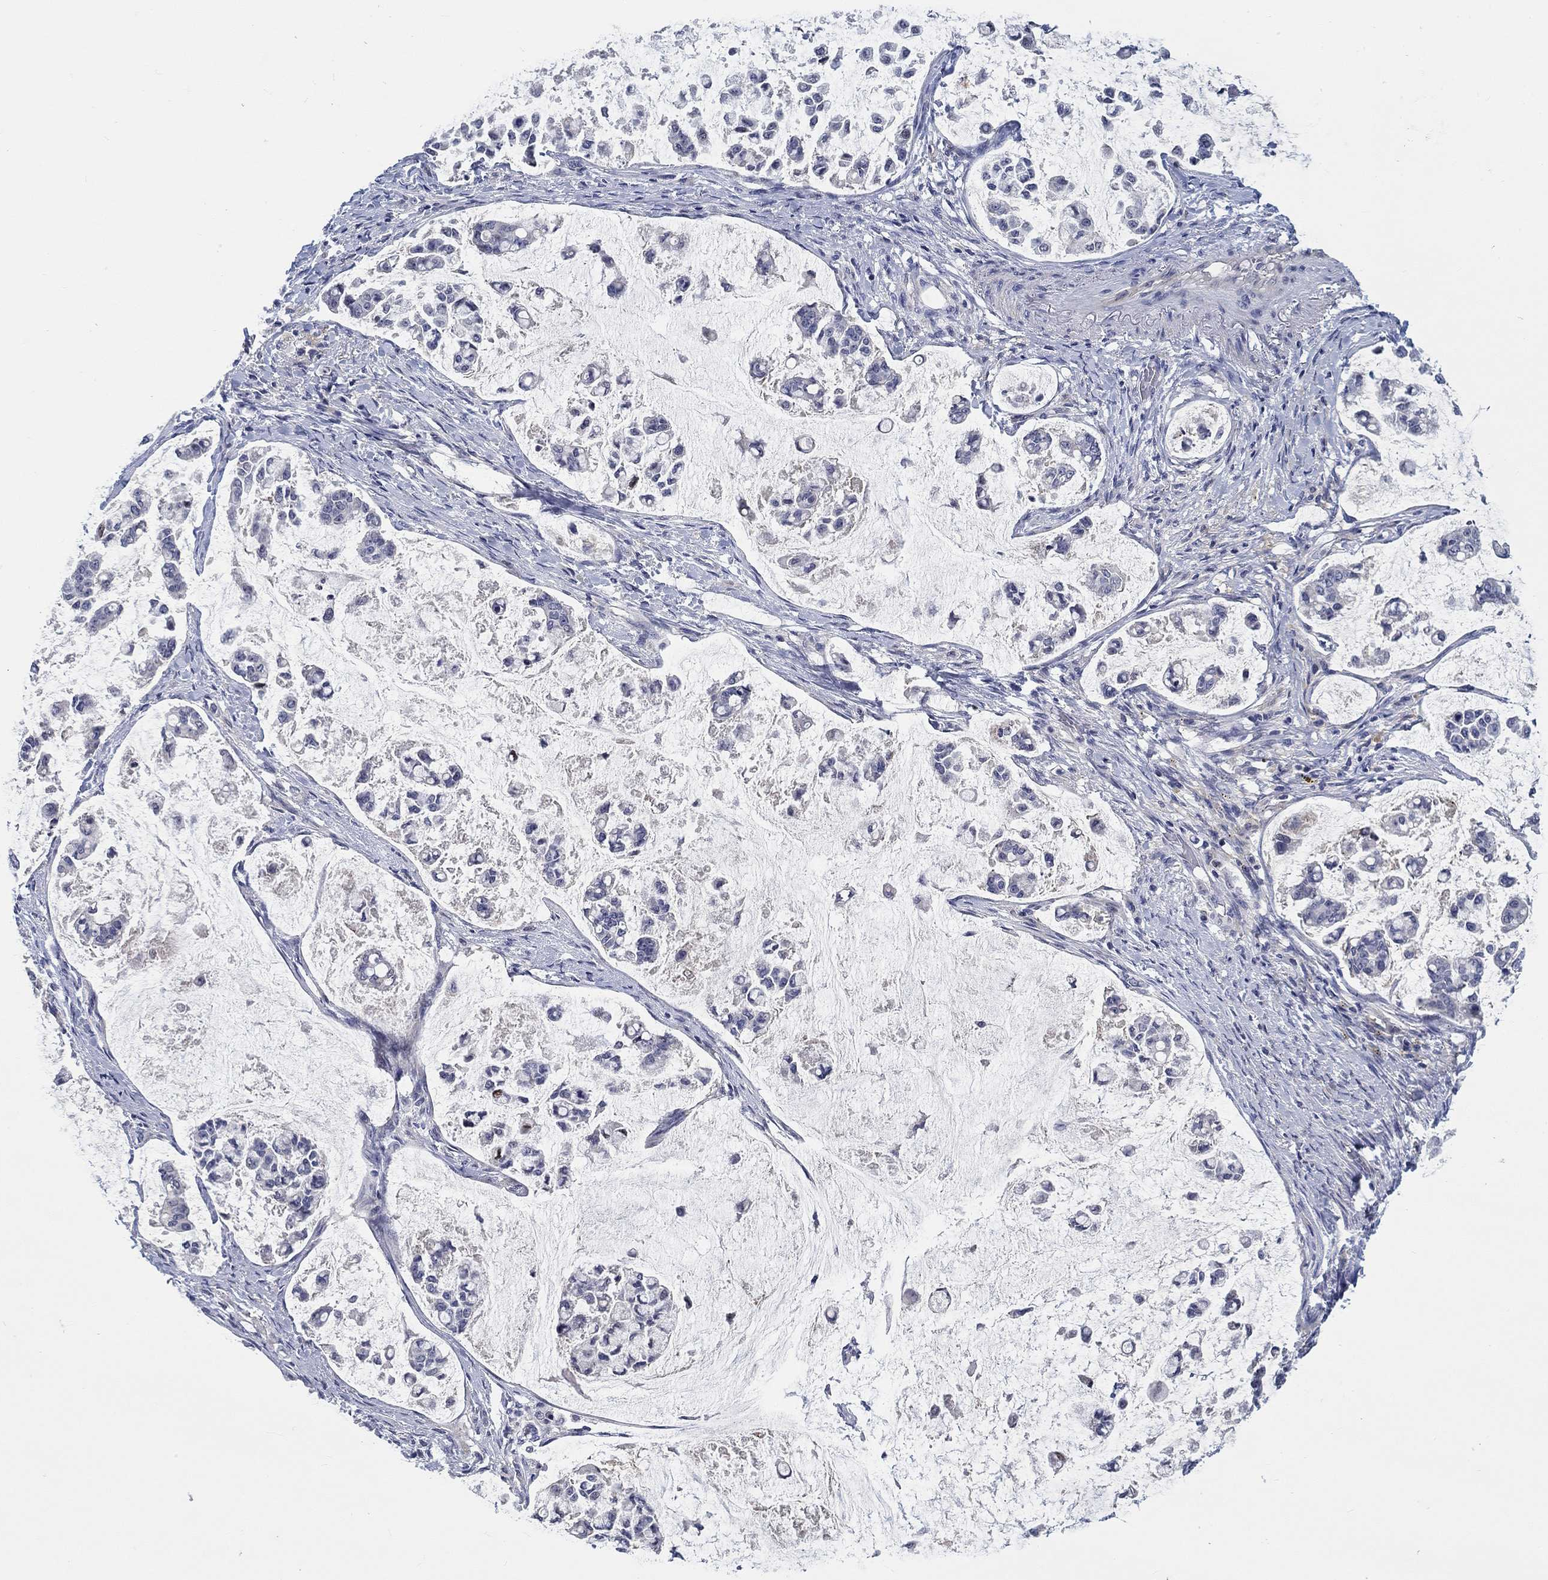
{"staining": {"intensity": "negative", "quantity": "none", "location": "none"}, "tissue": "stomach cancer", "cell_type": "Tumor cells", "image_type": "cancer", "snomed": [{"axis": "morphology", "description": "Adenocarcinoma, NOS"}, {"axis": "topography", "description": "Stomach"}], "caption": "Immunohistochemistry (IHC) histopathology image of stomach cancer stained for a protein (brown), which reveals no expression in tumor cells. (DAB immunohistochemistry visualized using brightfield microscopy, high magnification).", "gene": "SMIM18", "patient": {"sex": "male", "age": 82}}